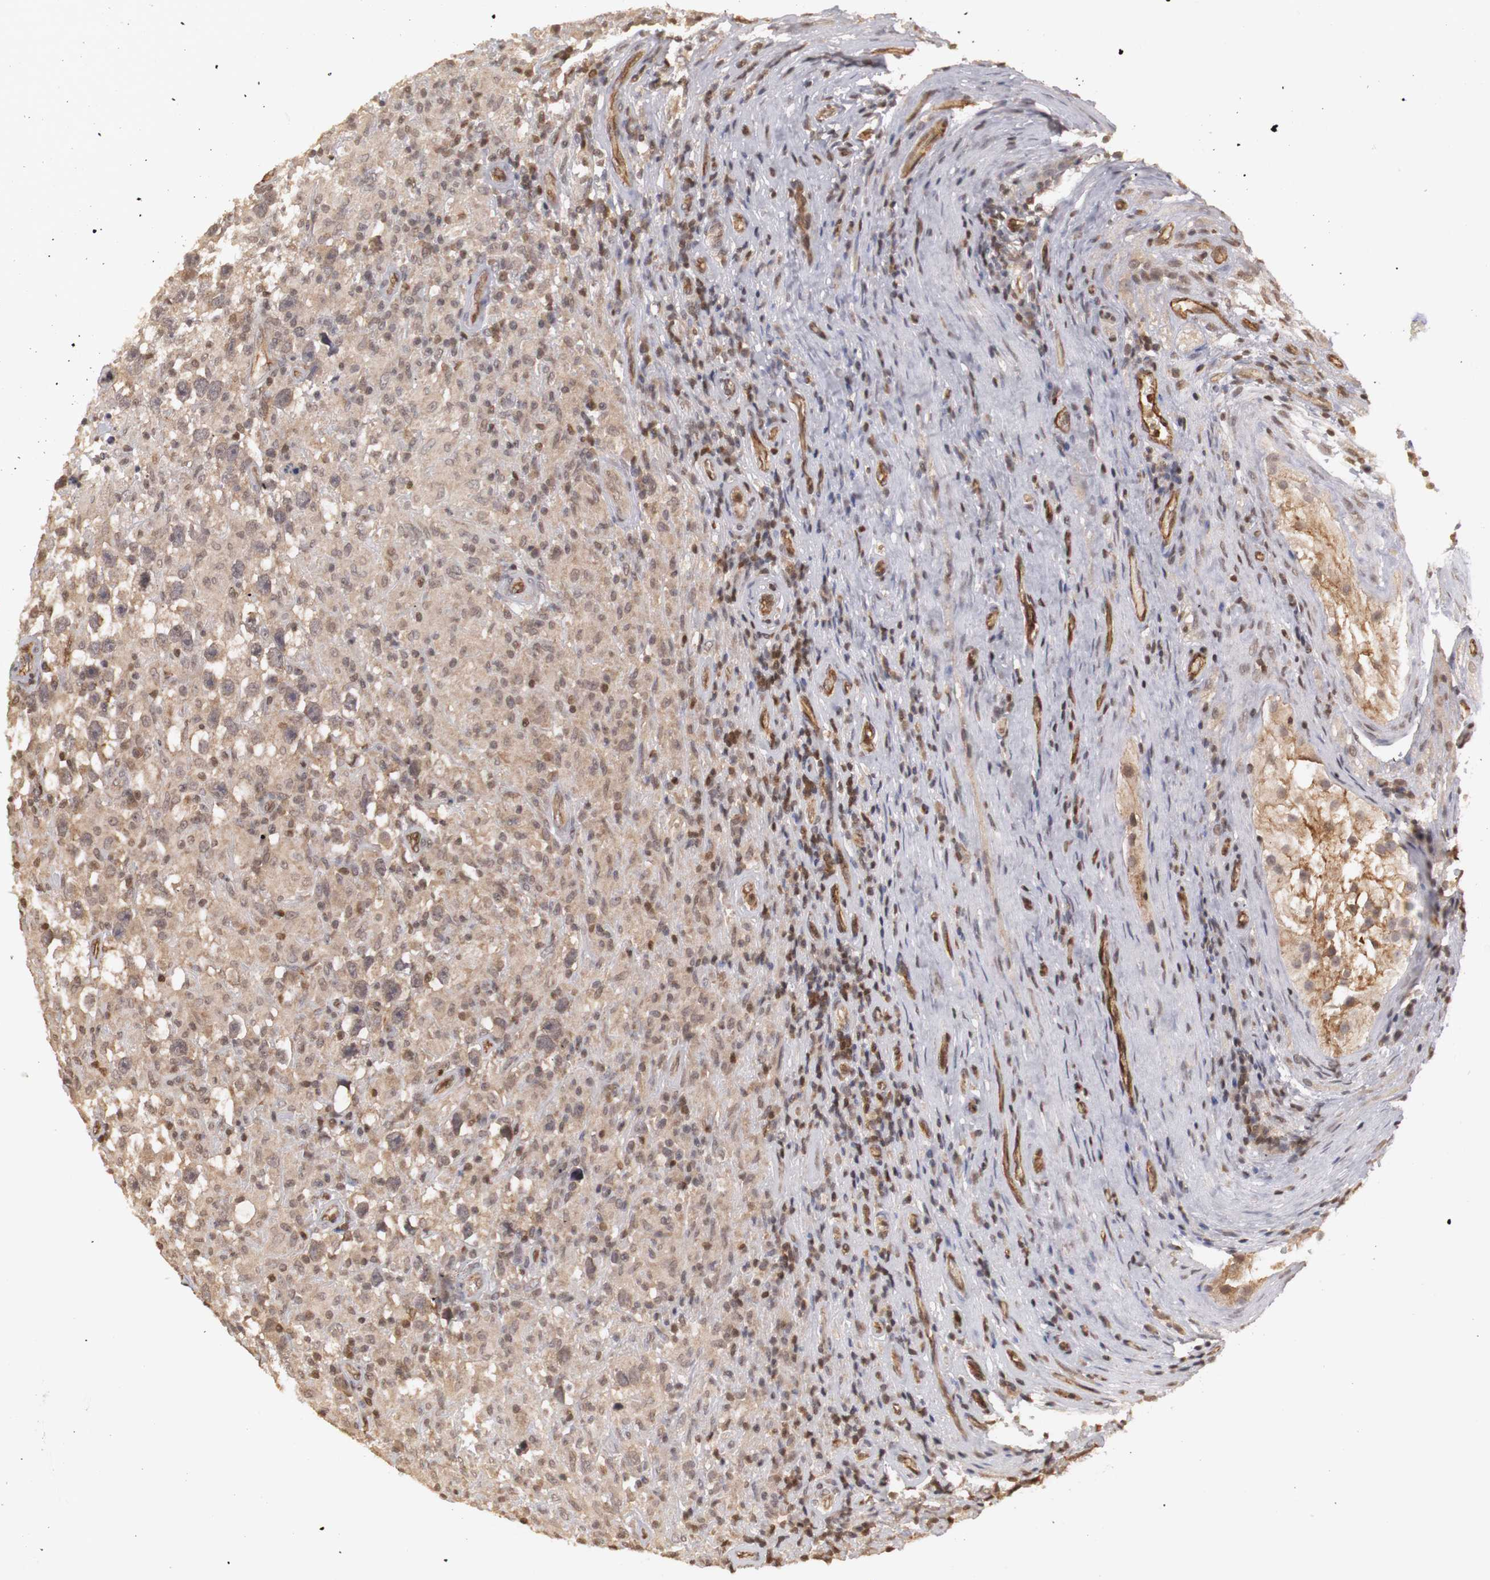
{"staining": {"intensity": "weak", "quantity": ">75%", "location": "cytoplasmic/membranous,nuclear"}, "tissue": "testis cancer", "cell_type": "Tumor cells", "image_type": "cancer", "snomed": [{"axis": "morphology", "description": "Seminoma, NOS"}, {"axis": "topography", "description": "Testis"}], "caption": "Protein staining of testis cancer tissue shows weak cytoplasmic/membranous and nuclear staining in approximately >75% of tumor cells.", "gene": "PLEKHA1", "patient": {"sex": "male", "age": 34}}